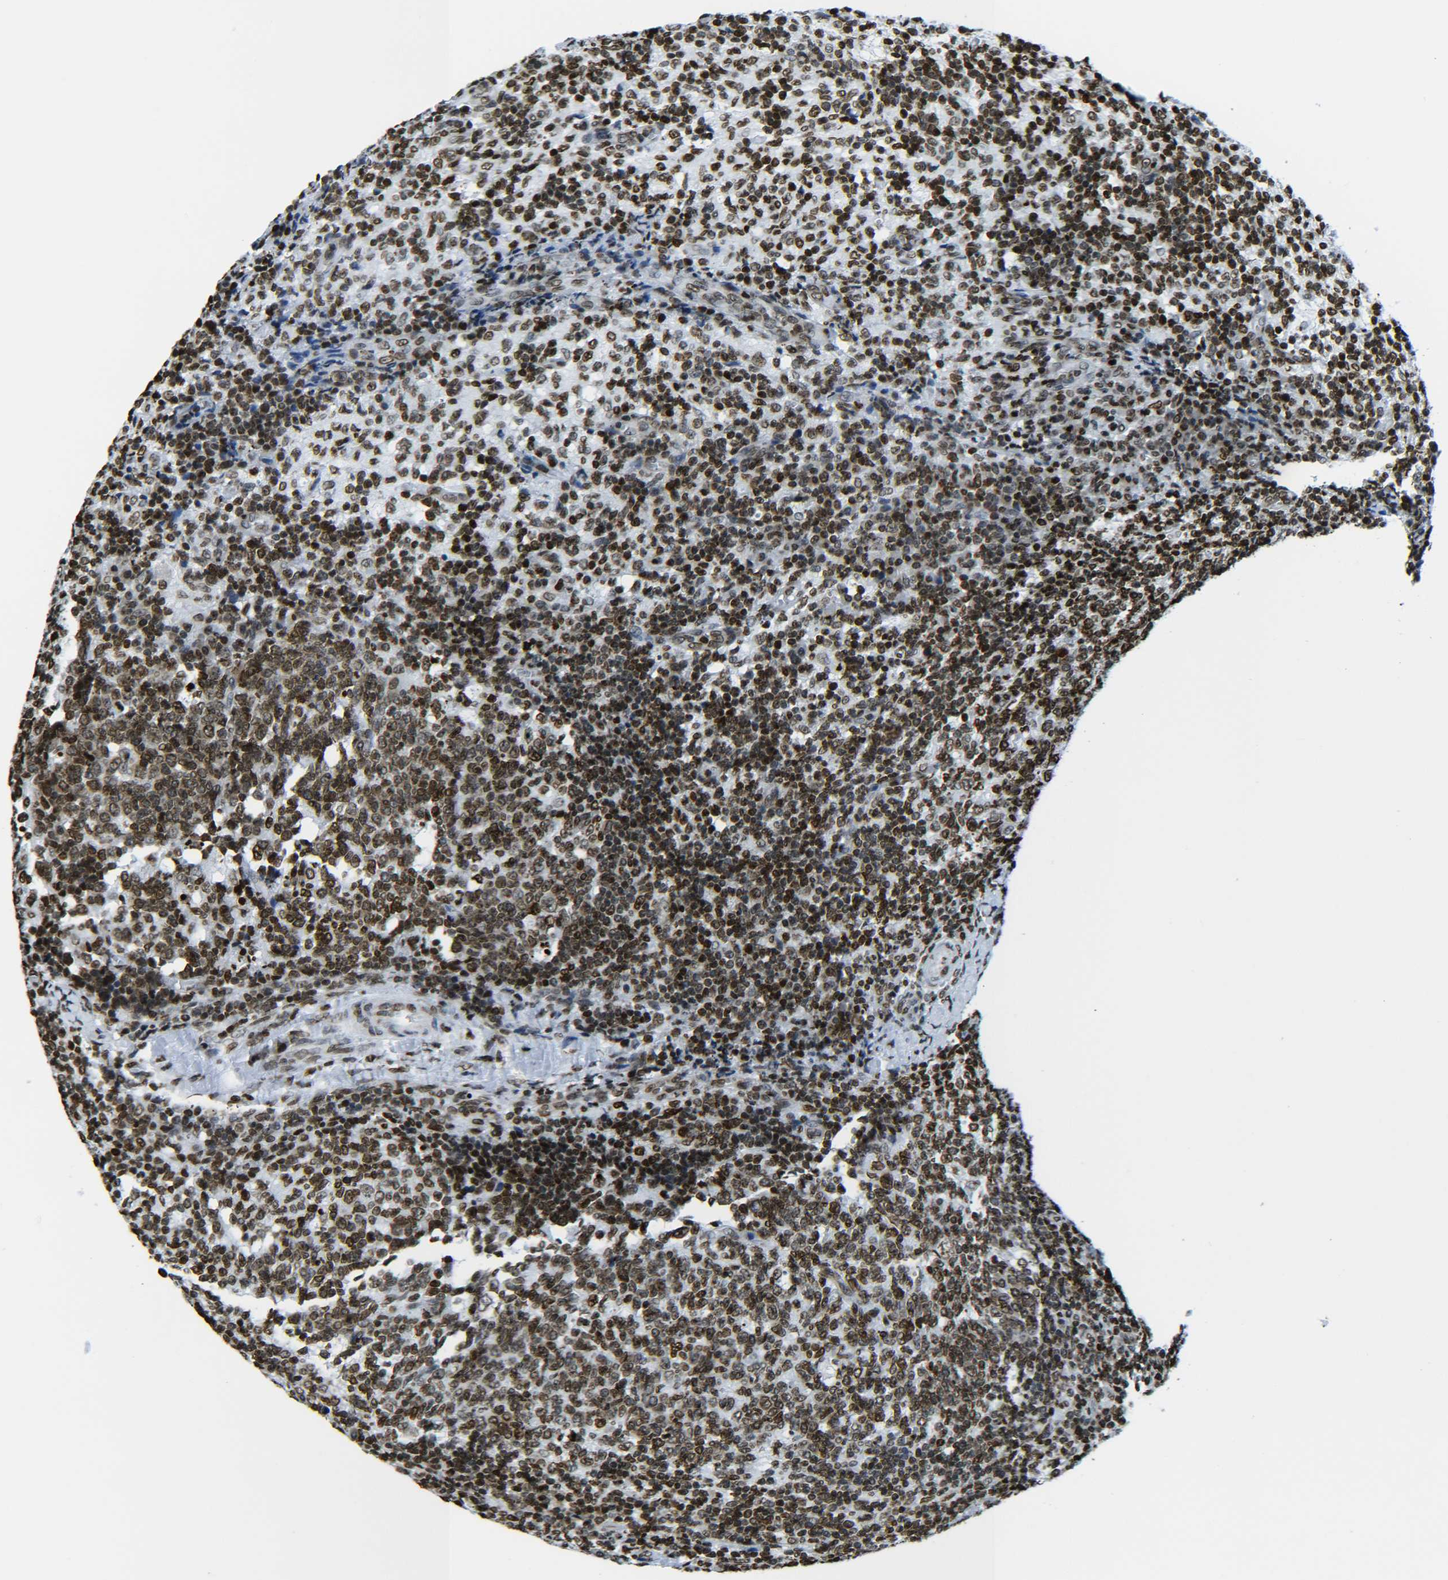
{"staining": {"intensity": "strong", "quantity": ">75%", "location": "nuclear"}, "tissue": "lymph node", "cell_type": "Germinal center cells", "image_type": "normal", "snomed": [{"axis": "morphology", "description": "Normal tissue, NOS"}, {"axis": "morphology", "description": "Inflammation, NOS"}, {"axis": "topography", "description": "Lymph node"}], "caption": "A micrograph showing strong nuclear staining in about >75% of germinal center cells in normal lymph node, as visualized by brown immunohistochemical staining.", "gene": "H2AX", "patient": {"sex": "male", "age": 55}}